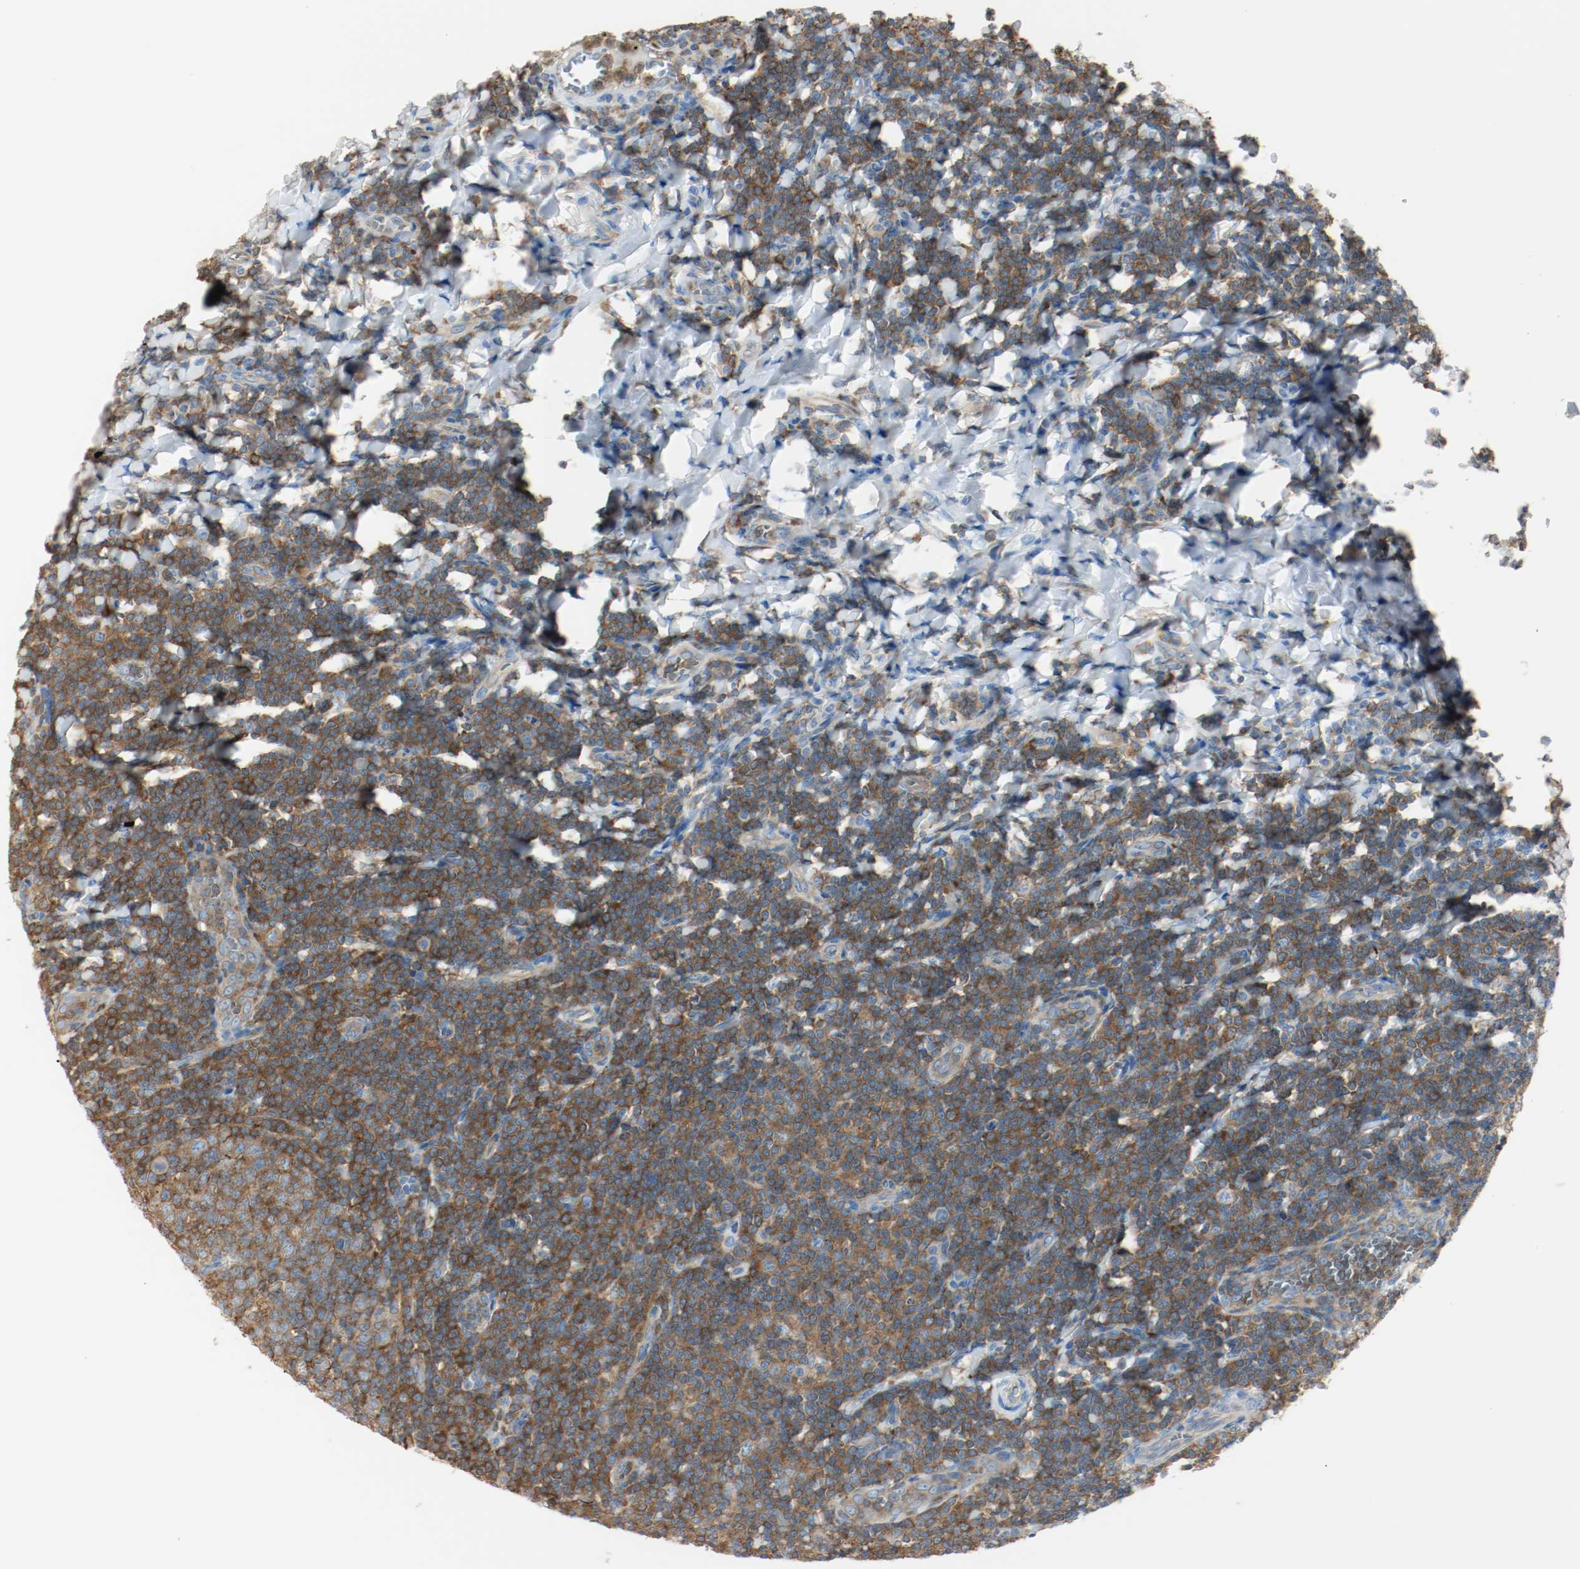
{"staining": {"intensity": "strong", "quantity": ">75%", "location": "cytoplasmic/membranous"}, "tissue": "tonsil", "cell_type": "Germinal center cells", "image_type": "normal", "snomed": [{"axis": "morphology", "description": "Normal tissue, NOS"}, {"axis": "topography", "description": "Tonsil"}], "caption": "Immunohistochemistry image of normal tonsil: human tonsil stained using IHC displays high levels of strong protein expression localized specifically in the cytoplasmic/membranous of germinal center cells, appearing as a cytoplasmic/membranous brown color.", "gene": "ARPC1B", "patient": {"sex": "male", "age": 31}}